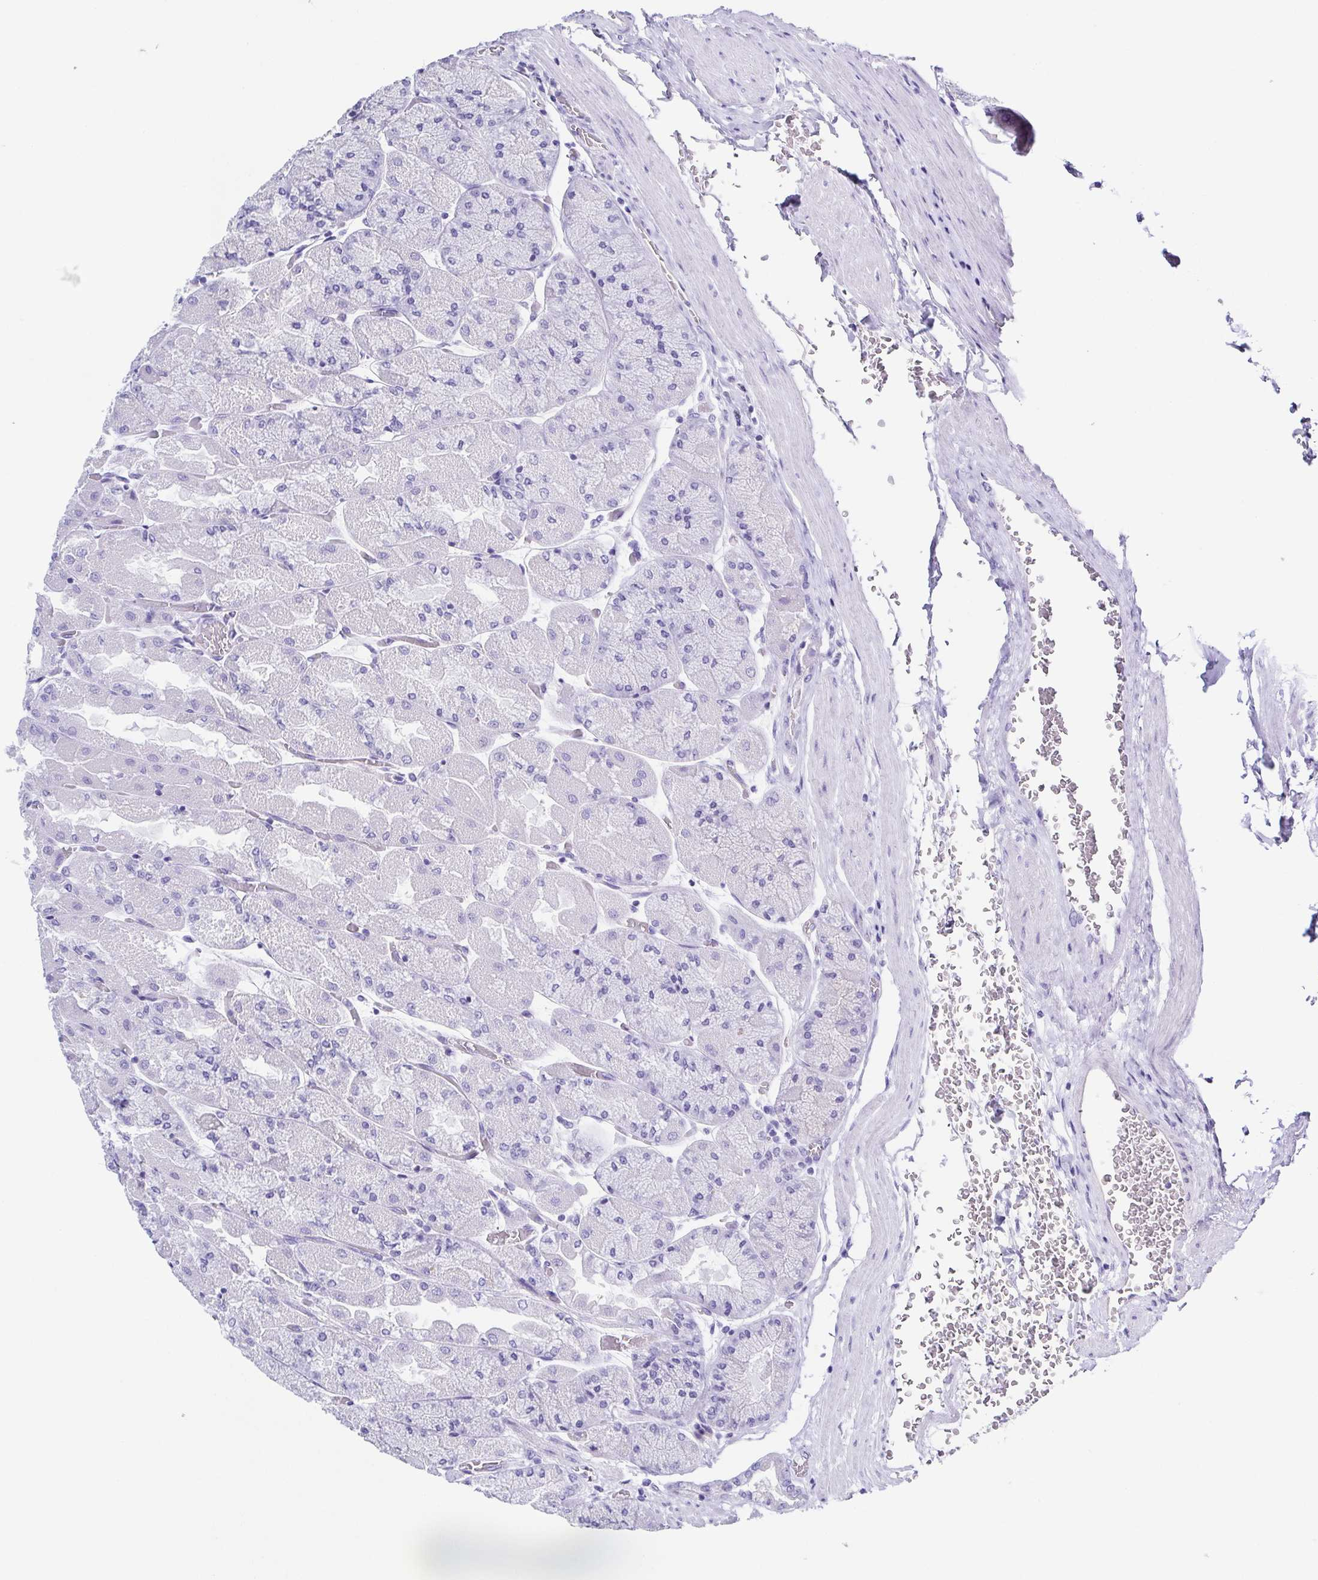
{"staining": {"intensity": "negative", "quantity": "none", "location": "none"}, "tissue": "stomach", "cell_type": "Glandular cells", "image_type": "normal", "snomed": [{"axis": "morphology", "description": "Normal tissue, NOS"}, {"axis": "topography", "description": "Stomach"}], "caption": "Normal stomach was stained to show a protein in brown. There is no significant staining in glandular cells. (DAB (3,3'-diaminobenzidine) IHC with hematoxylin counter stain).", "gene": "TNNT2", "patient": {"sex": "female", "age": 61}}